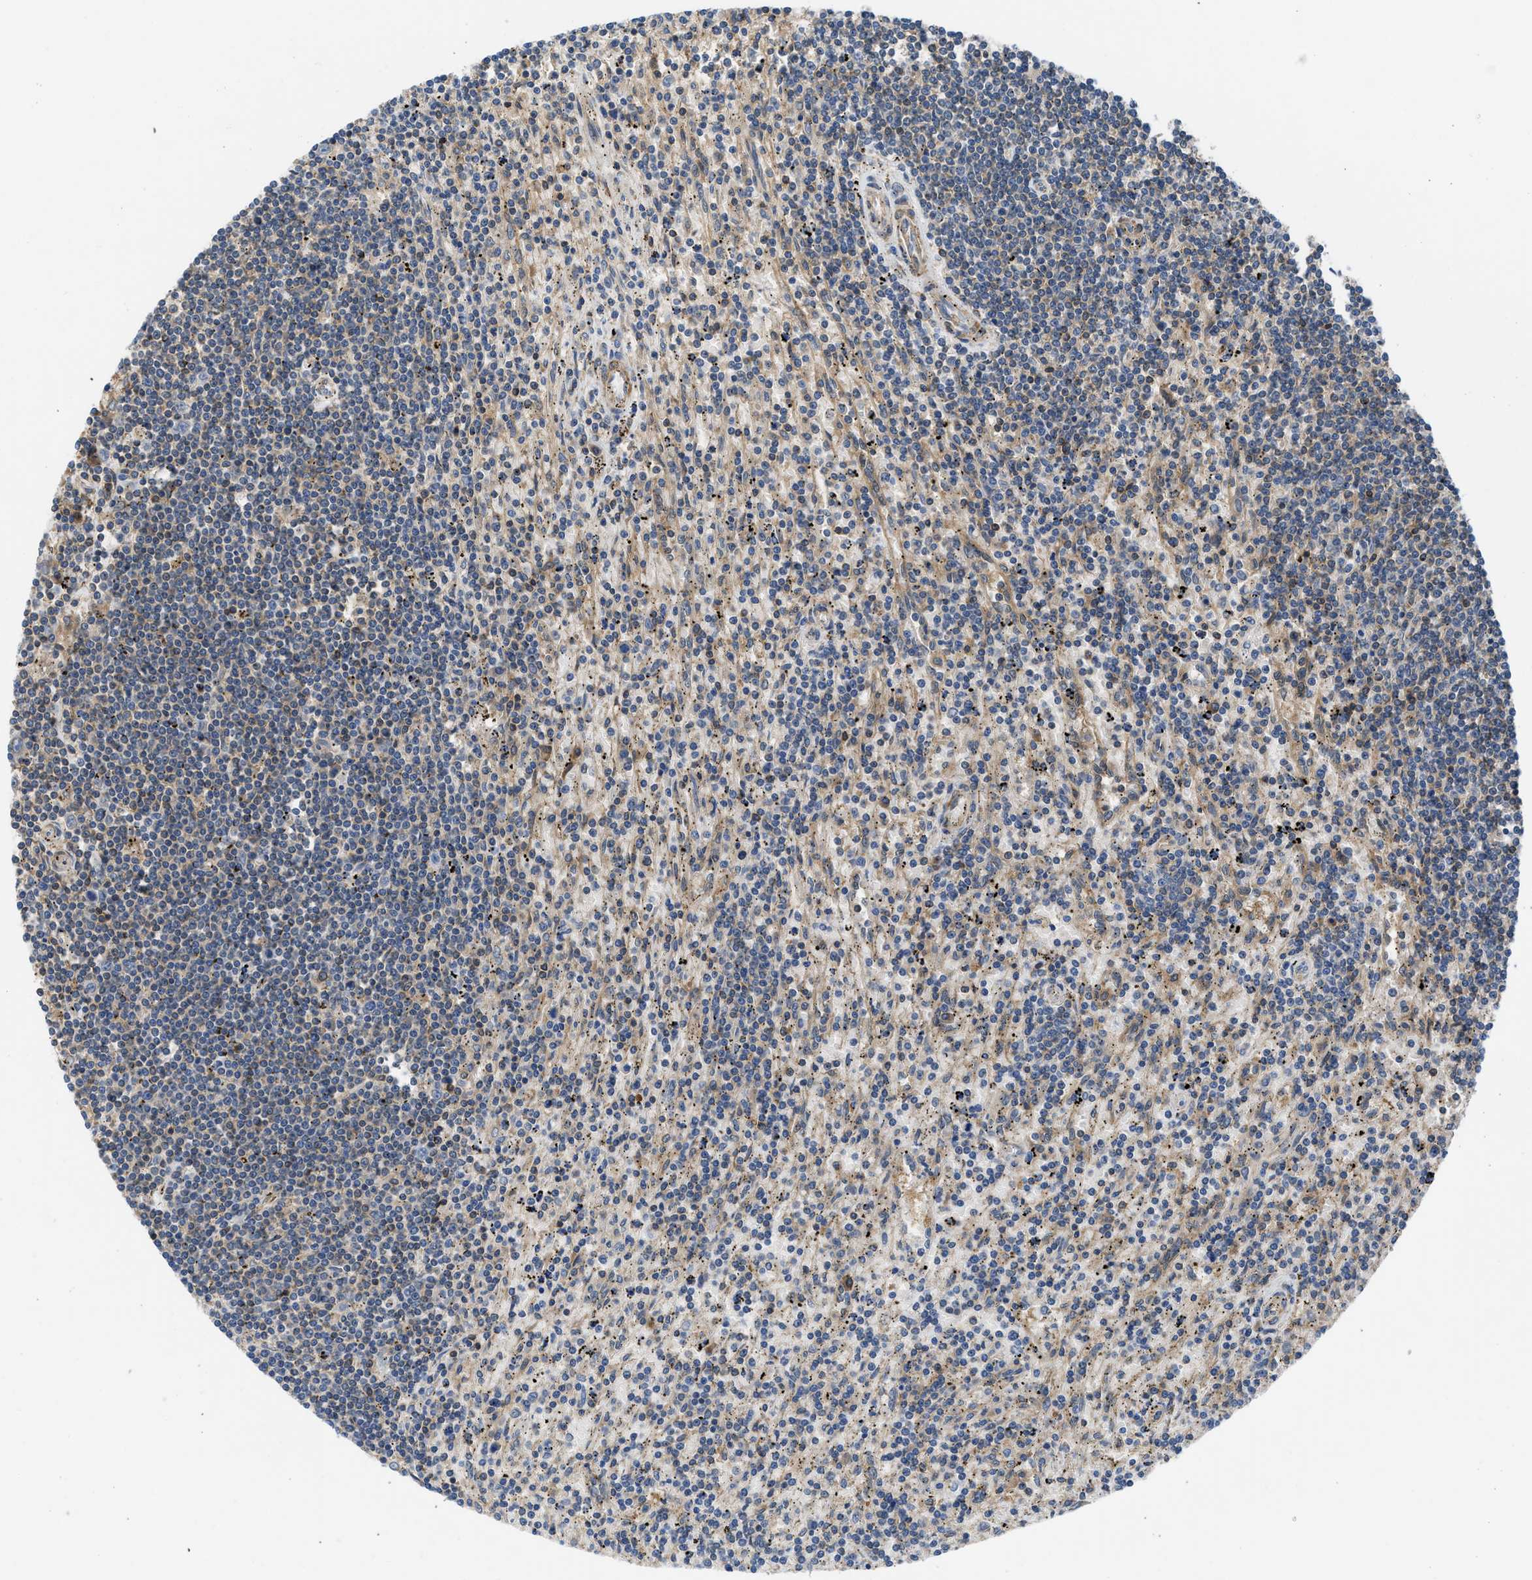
{"staining": {"intensity": "weak", "quantity": "<25%", "location": "cytoplasmic/membranous"}, "tissue": "lymphoma", "cell_type": "Tumor cells", "image_type": "cancer", "snomed": [{"axis": "morphology", "description": "Malignant lymphoma, non-Hodgkin's type, Low grade"}, {"axis": "topography", "description": "Spleen"}], "caption": "DAB immunohistochemical staining of lymphoma demonstrates no significant expression in tumor cells.", "gene": "CHKB", "patient": {"sex": "male", "age": 76}}